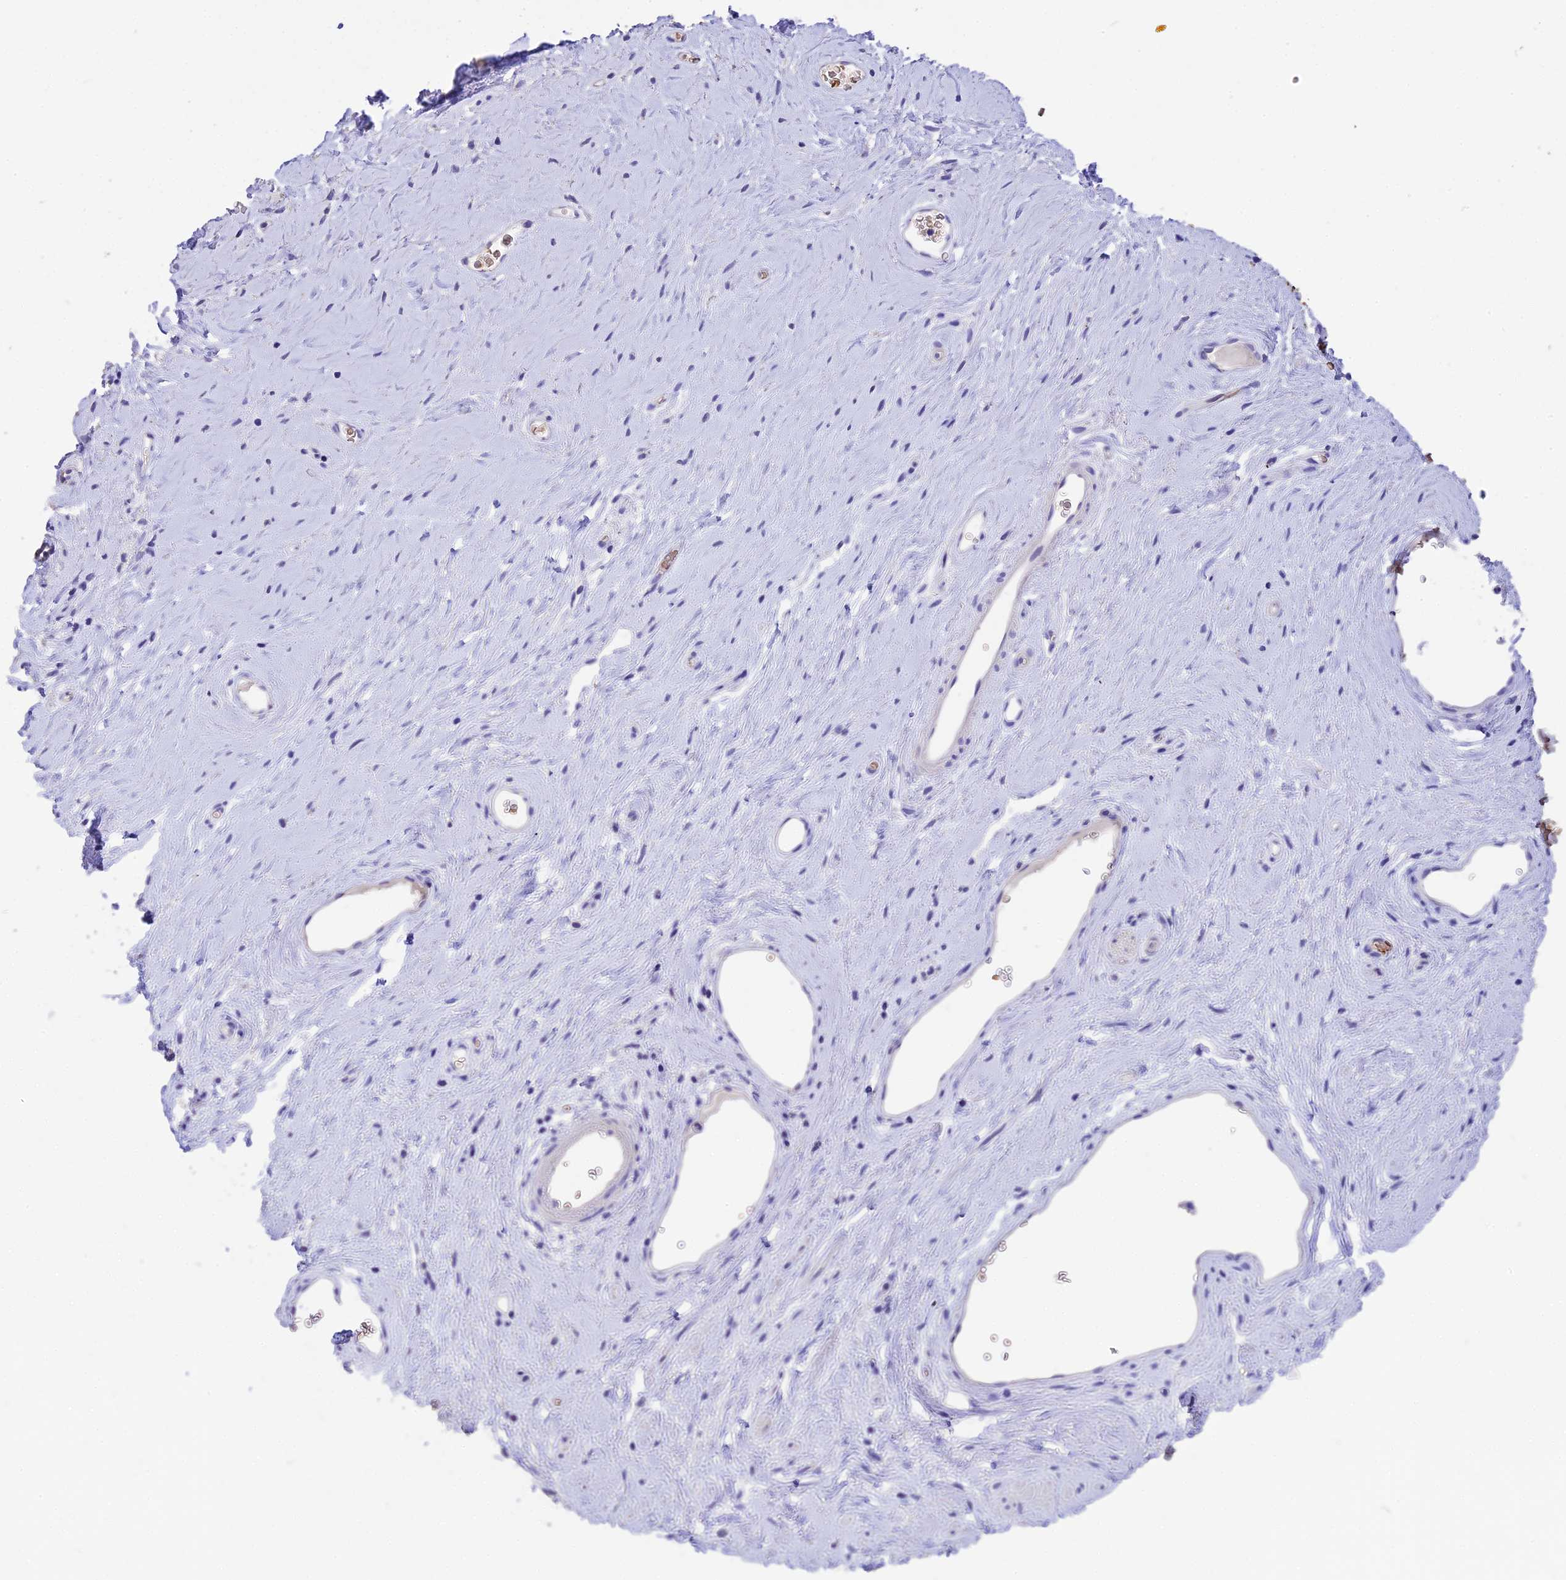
{"staining": {"intensity": "negative", "quantity": "none", "location": "none"}, "tissue": "adipose tissue", "cell_type": "Adipocytes", "image_type": "normal", "snomed": [{"axis": "morphology", "description": "Normal tissue, NOS"}, {"axis": "morphology", "description": "Adenocarcinoma, NOS"}, {"axis": "topography", "description": "Rectum"}, {"axis": "topography", "description": "Vagina"}, {"axis": "topography", "description": "Peripheral nerve tissue"}], "caption": "Adipose tissue stained for a protein using immunohistochemistry (IHC) demonstrates no staining adipocytes.", "gene": "TNNC2", "patient": {"sex": "female", "age": 71}}